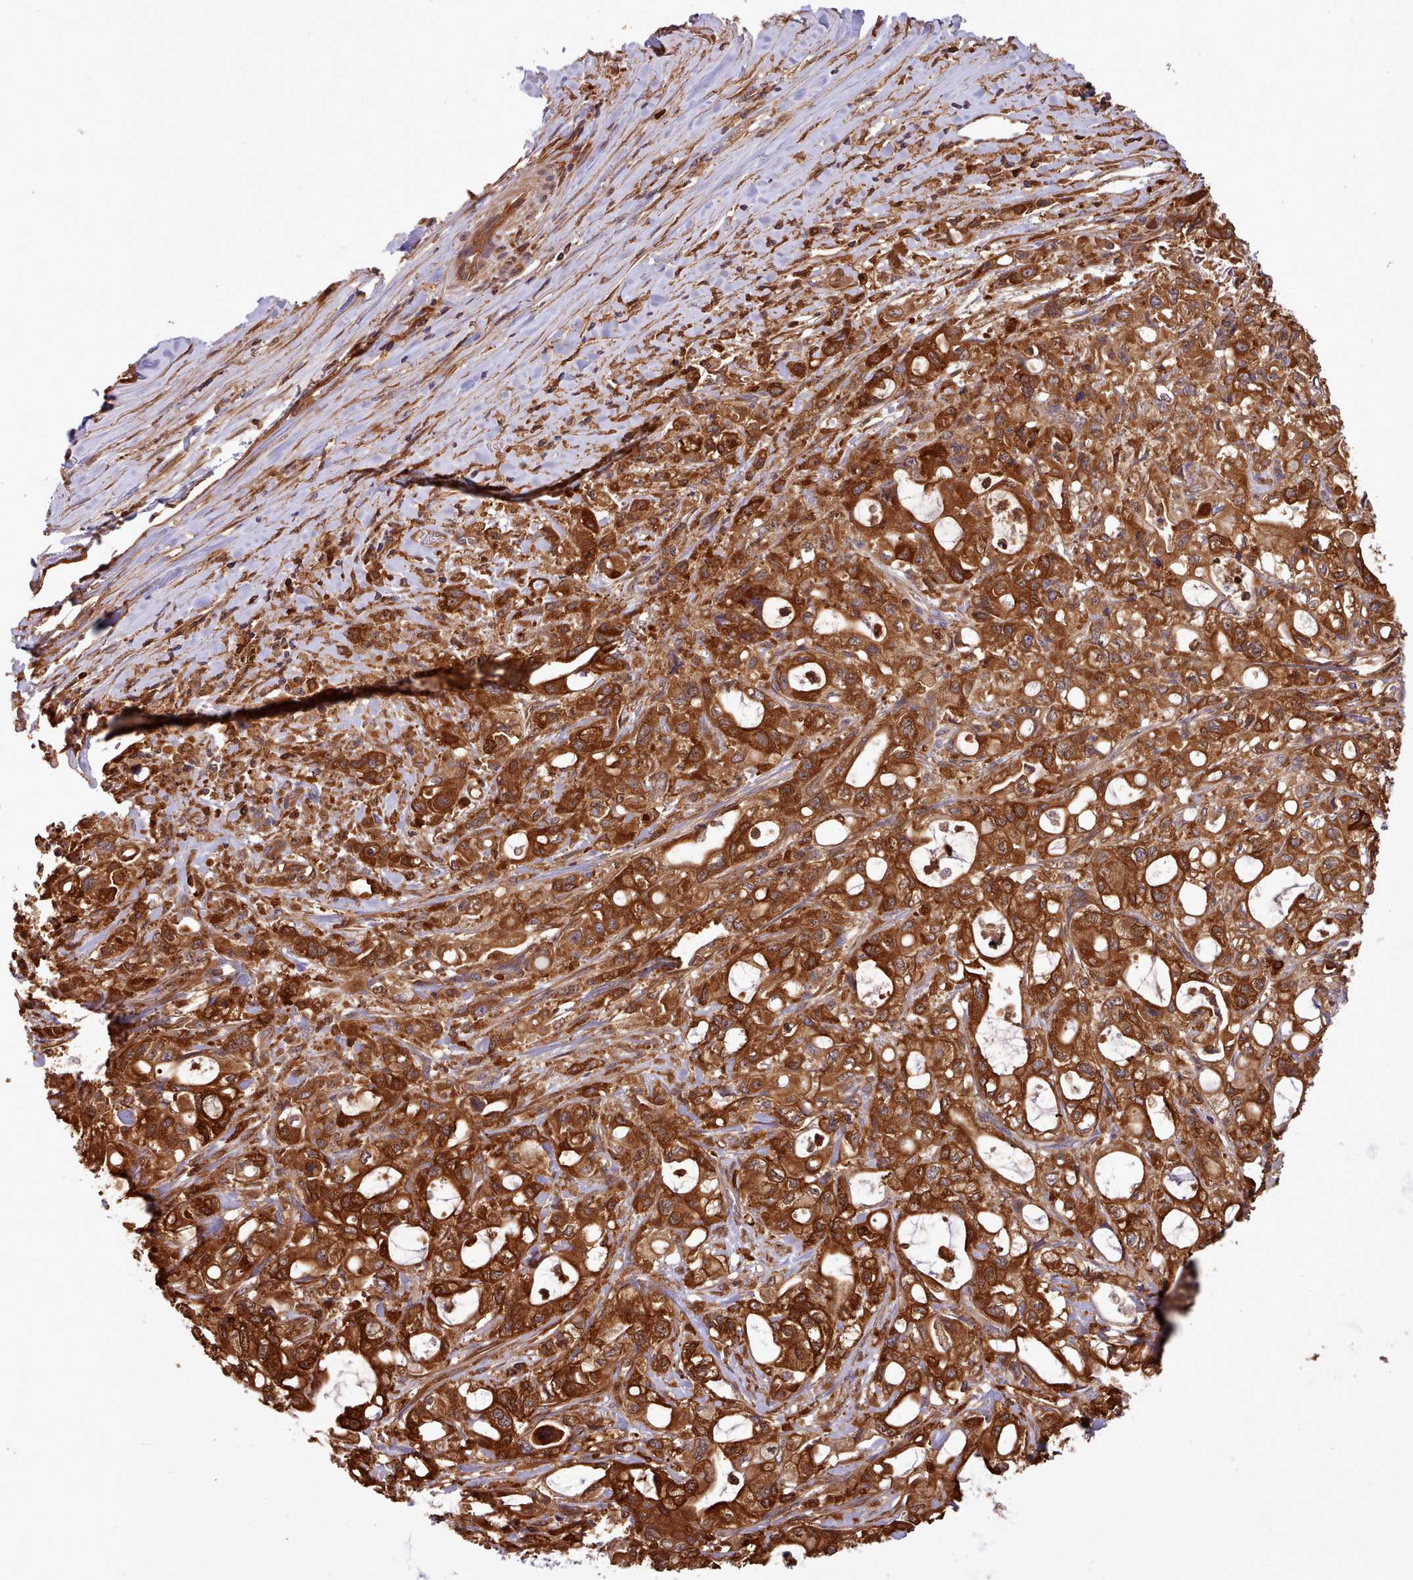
{"staining": {"intensity": "strong", "quantity": ">75%", "location": "cytoplasmic/membranous"}, "tissue": "pancreatic cancer", "cell_type": "Tumor cells", "image_type": "cancer", "snomed": [{"axis": "morphology", "description": "Adenocarcinoma, NOS"}, {"axis": "topography", "description": "Pancreas"}], "caption": "This is a photomicrograph of immunohistochemistry staining of pancreatic cancer, which shows strong positivity in the cytoplasmic/membranous of tumor cells.", "gene": "SLC4A9", "patient": {"sex": "male", "age": 79}}